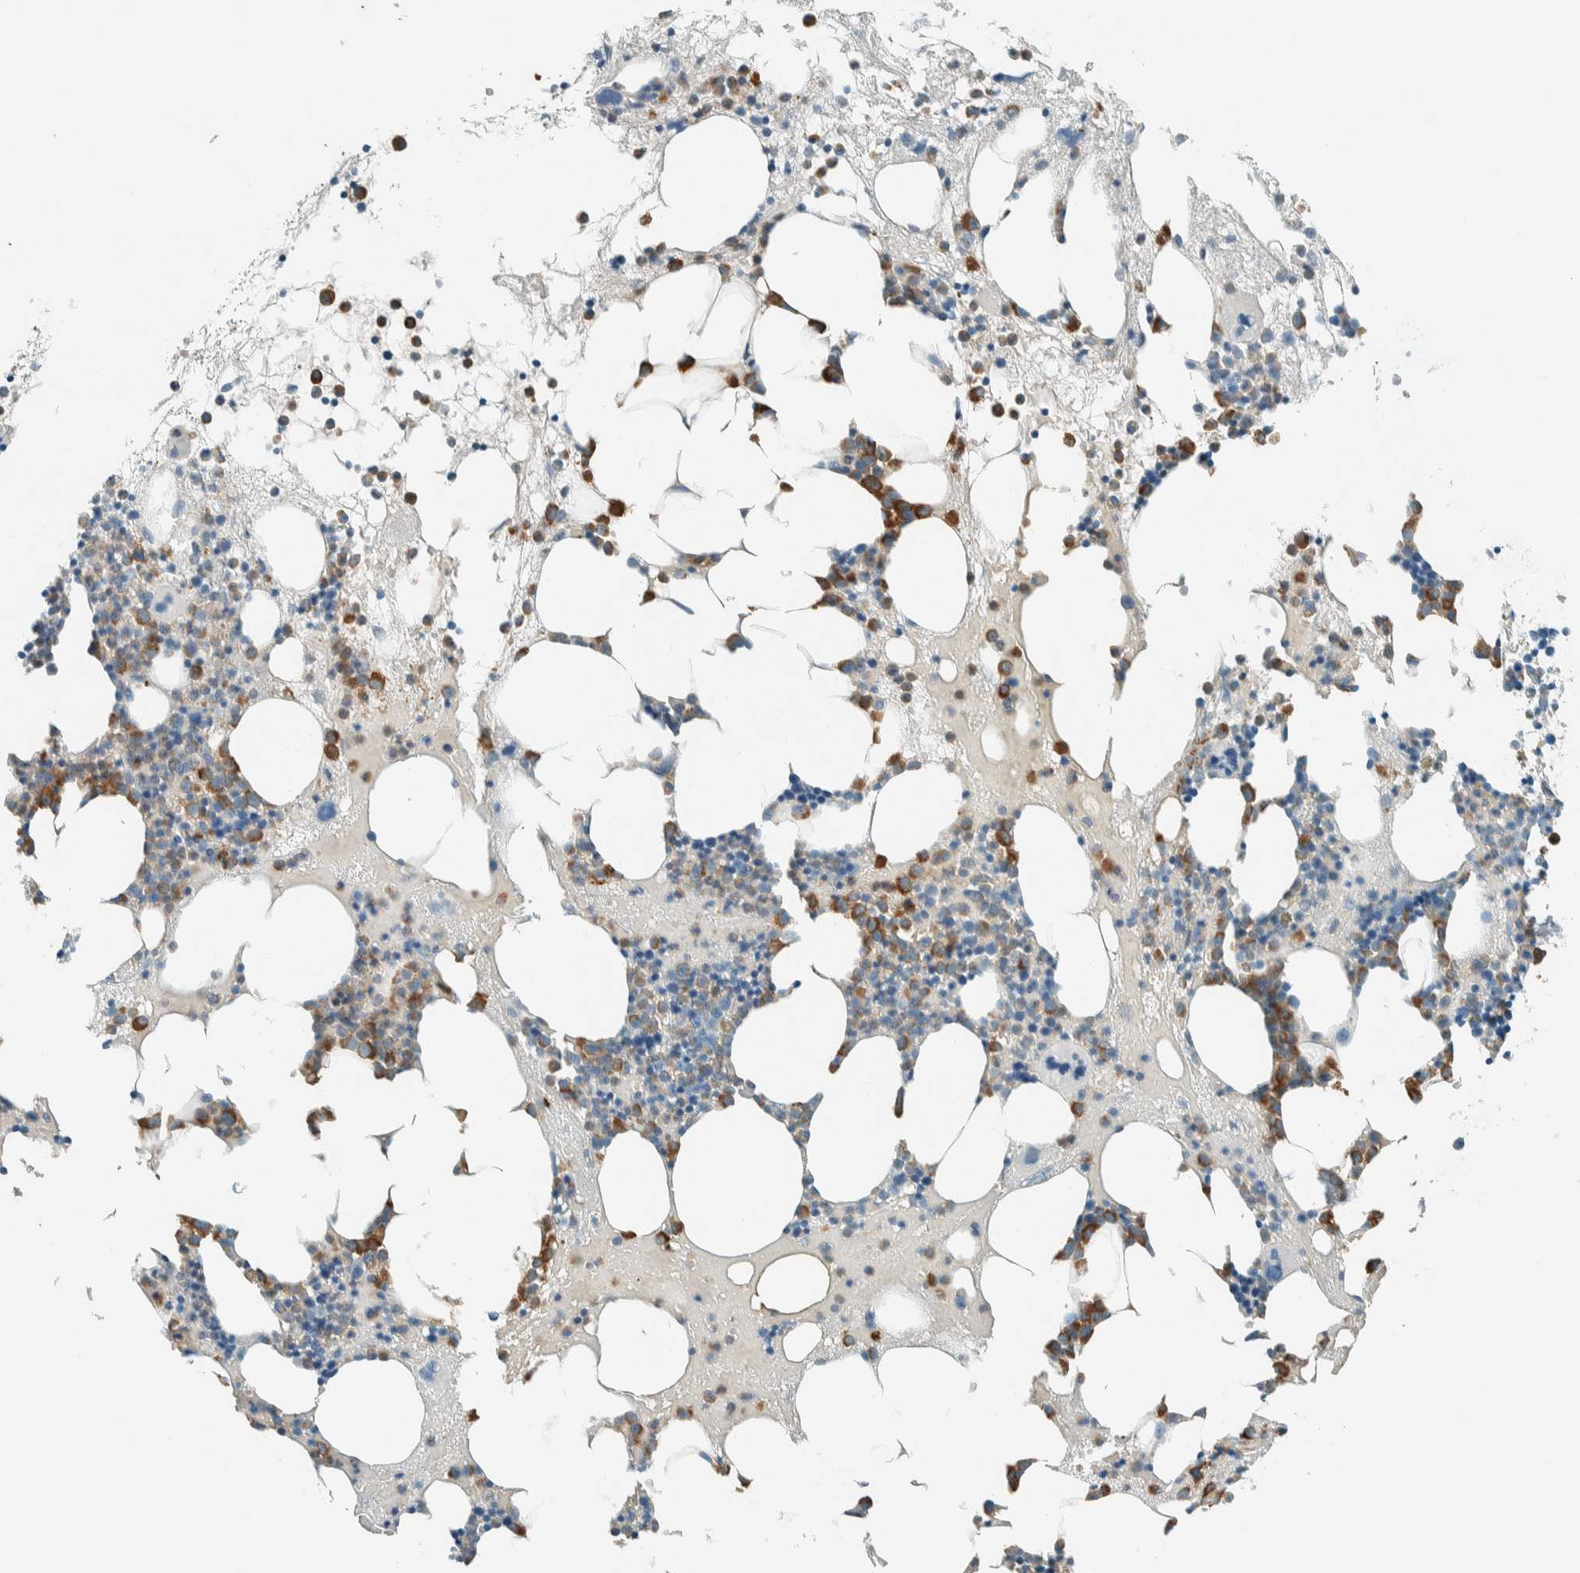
{"staining": {"intensity": "moderate", "quantity": "25%-75%", "location": "cytoplasmic/membranous"}, "tissue": "bone marrow", "cell_type": "Hematopoietic cells", "image_type": "normal", "snomed": [{"axis": "morphology", "description": "Normal tissue, NOS"}, {"axis": "morphology", "description": "Inflammation, NOS"}, {"axis": "topography", "description": "Bone marrow"}], "caption": "Immunohistochemistry micrograph of normal bone marrow stained for a protein (brown), which displays medium levels of moderate cytoplasmic/membranous positivity in approximately 25%-75% of hematopoietic cells.", "gene": "NXN", "patient": {"sex": "female", "age": 81}}